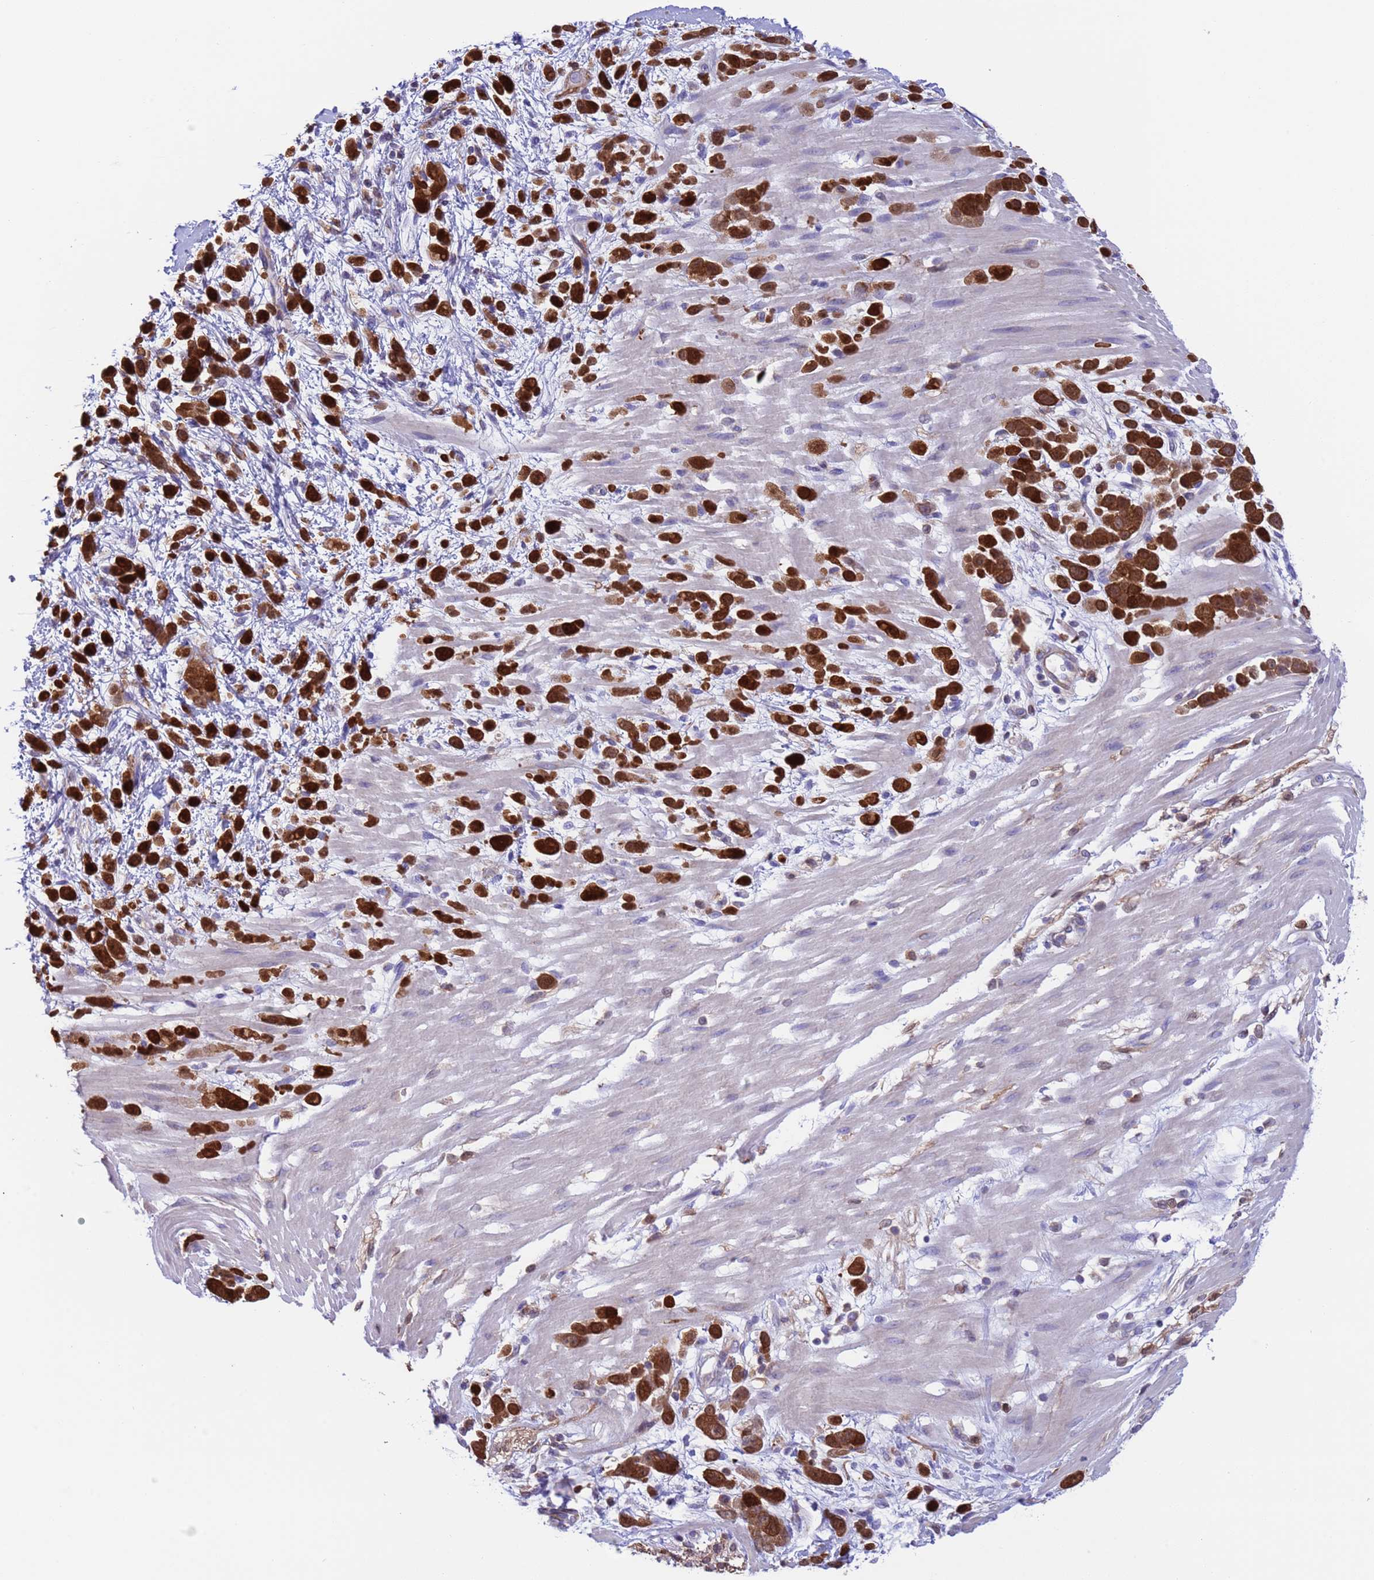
{"staining": {"intensity": "strong", "quantity": ">75%", "location": "cytoplasmic/membranous,nuclear"}, "tissue": "pancreatic cancer", "cell_type": "Tumor cells", "image_type": "cancer", "snomed": [{"axis": "morphology", "description": "Normal tissue, NOS"}, {"axis": "morphology", "description": "Adenocarcinoma, NOS"}, {"axis": "topography", "description": "Pancreas"}], "caption": "Approximately >75% of tumor cells in pancreatic cancer show strong cytoplasmic/membranous and nuclear protein staining as visualized by brown immunohistochemical staining.", "gene": "C6orf47", "patient": {"sex": "female", "age": 64}}